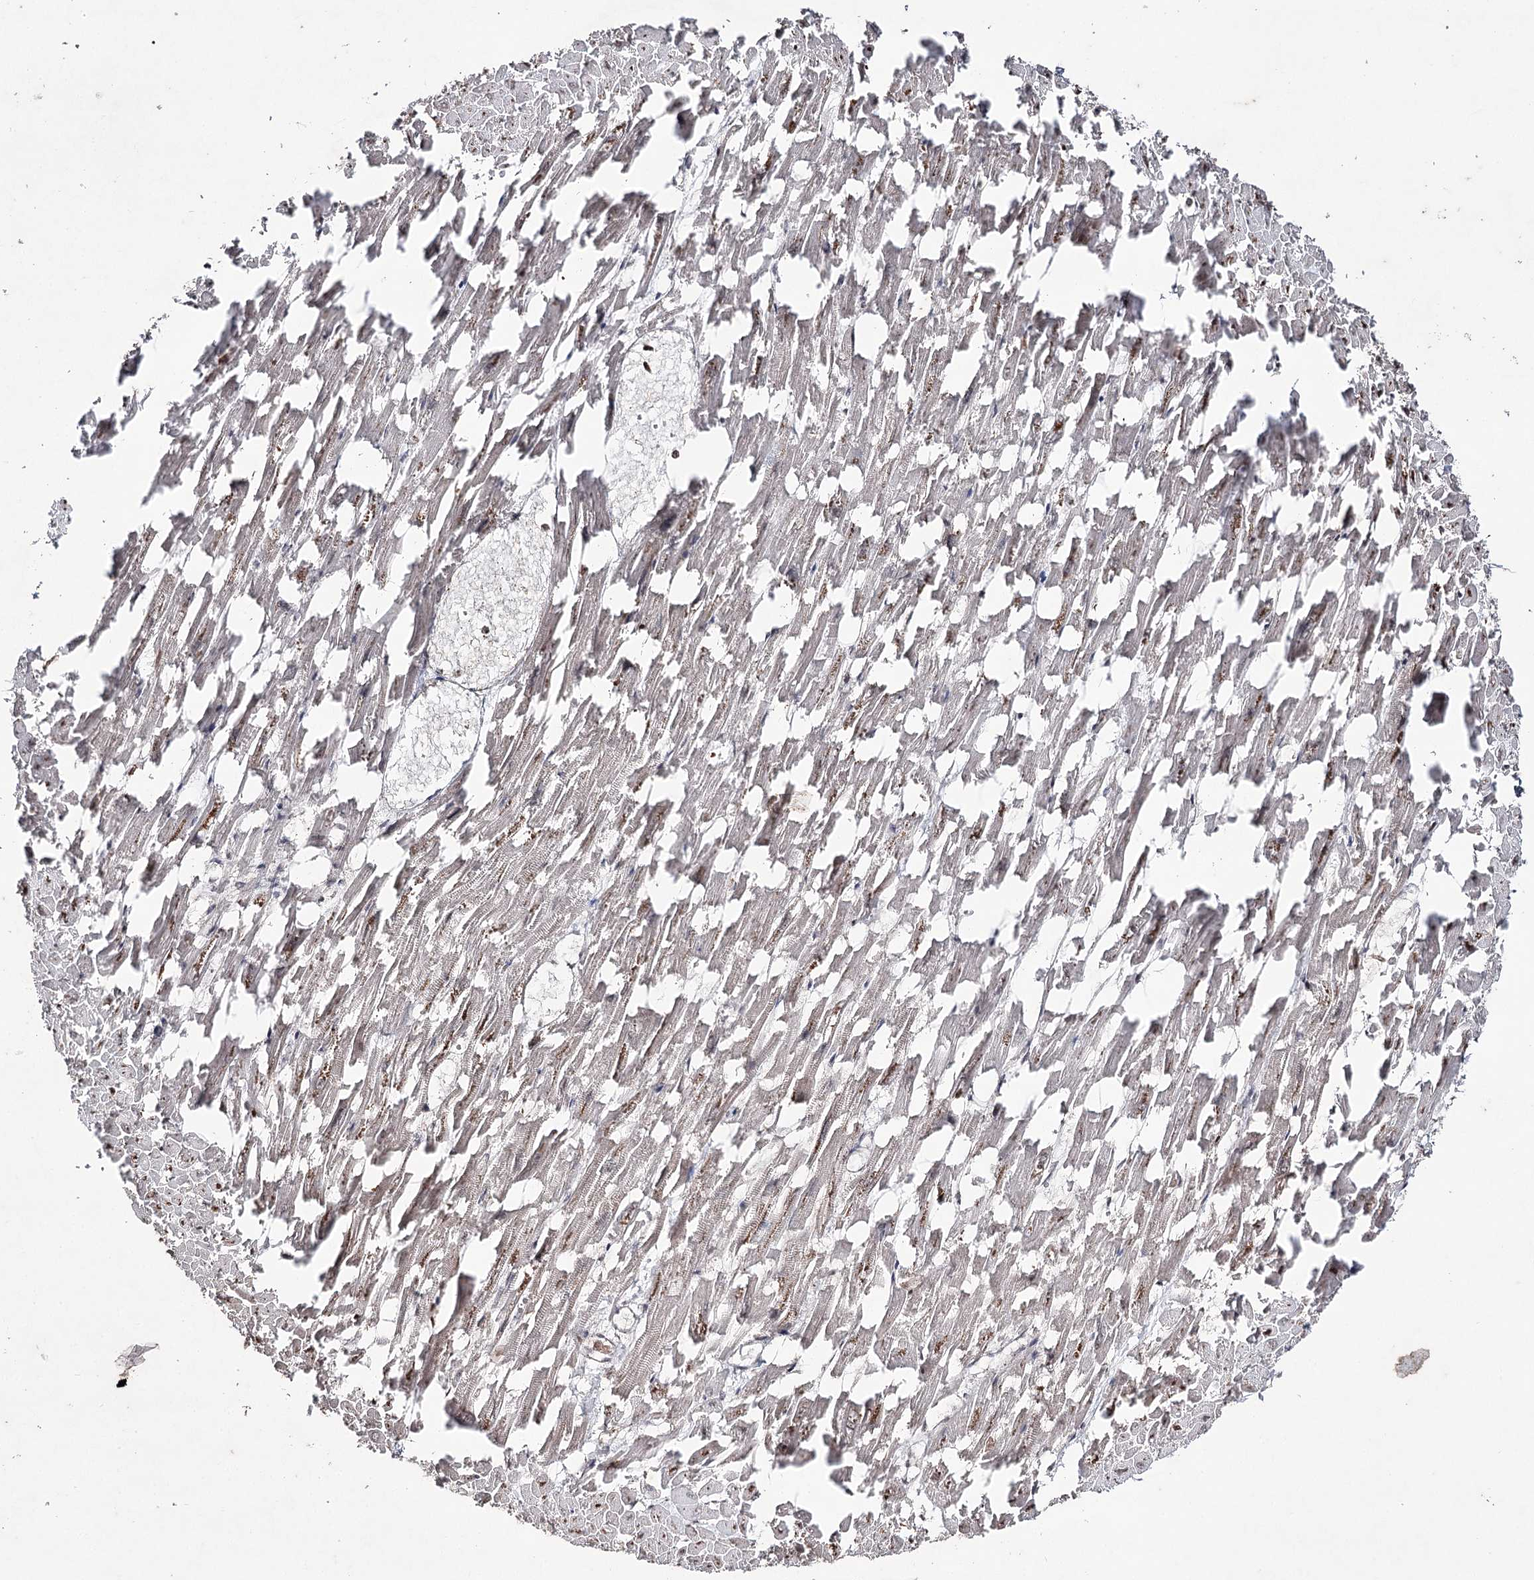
{"staining": {"intensity": "negative", "quantity": "none", "location": "none"}, "tissue": "heart muscle", "cell_type": "Cardiomyocytes", "image_type": "normal", "snomed": [{"axis": "morphology", "description": "Normal tissue, NOS"}, {"axis": "topography", "description": "Heart"}], "caption": "Image shows no significant protein staining in cardiomyocytes of benign heart muscle.", "gene": "SYNGR3", "patient": {"sex": "female", "age": 64}}